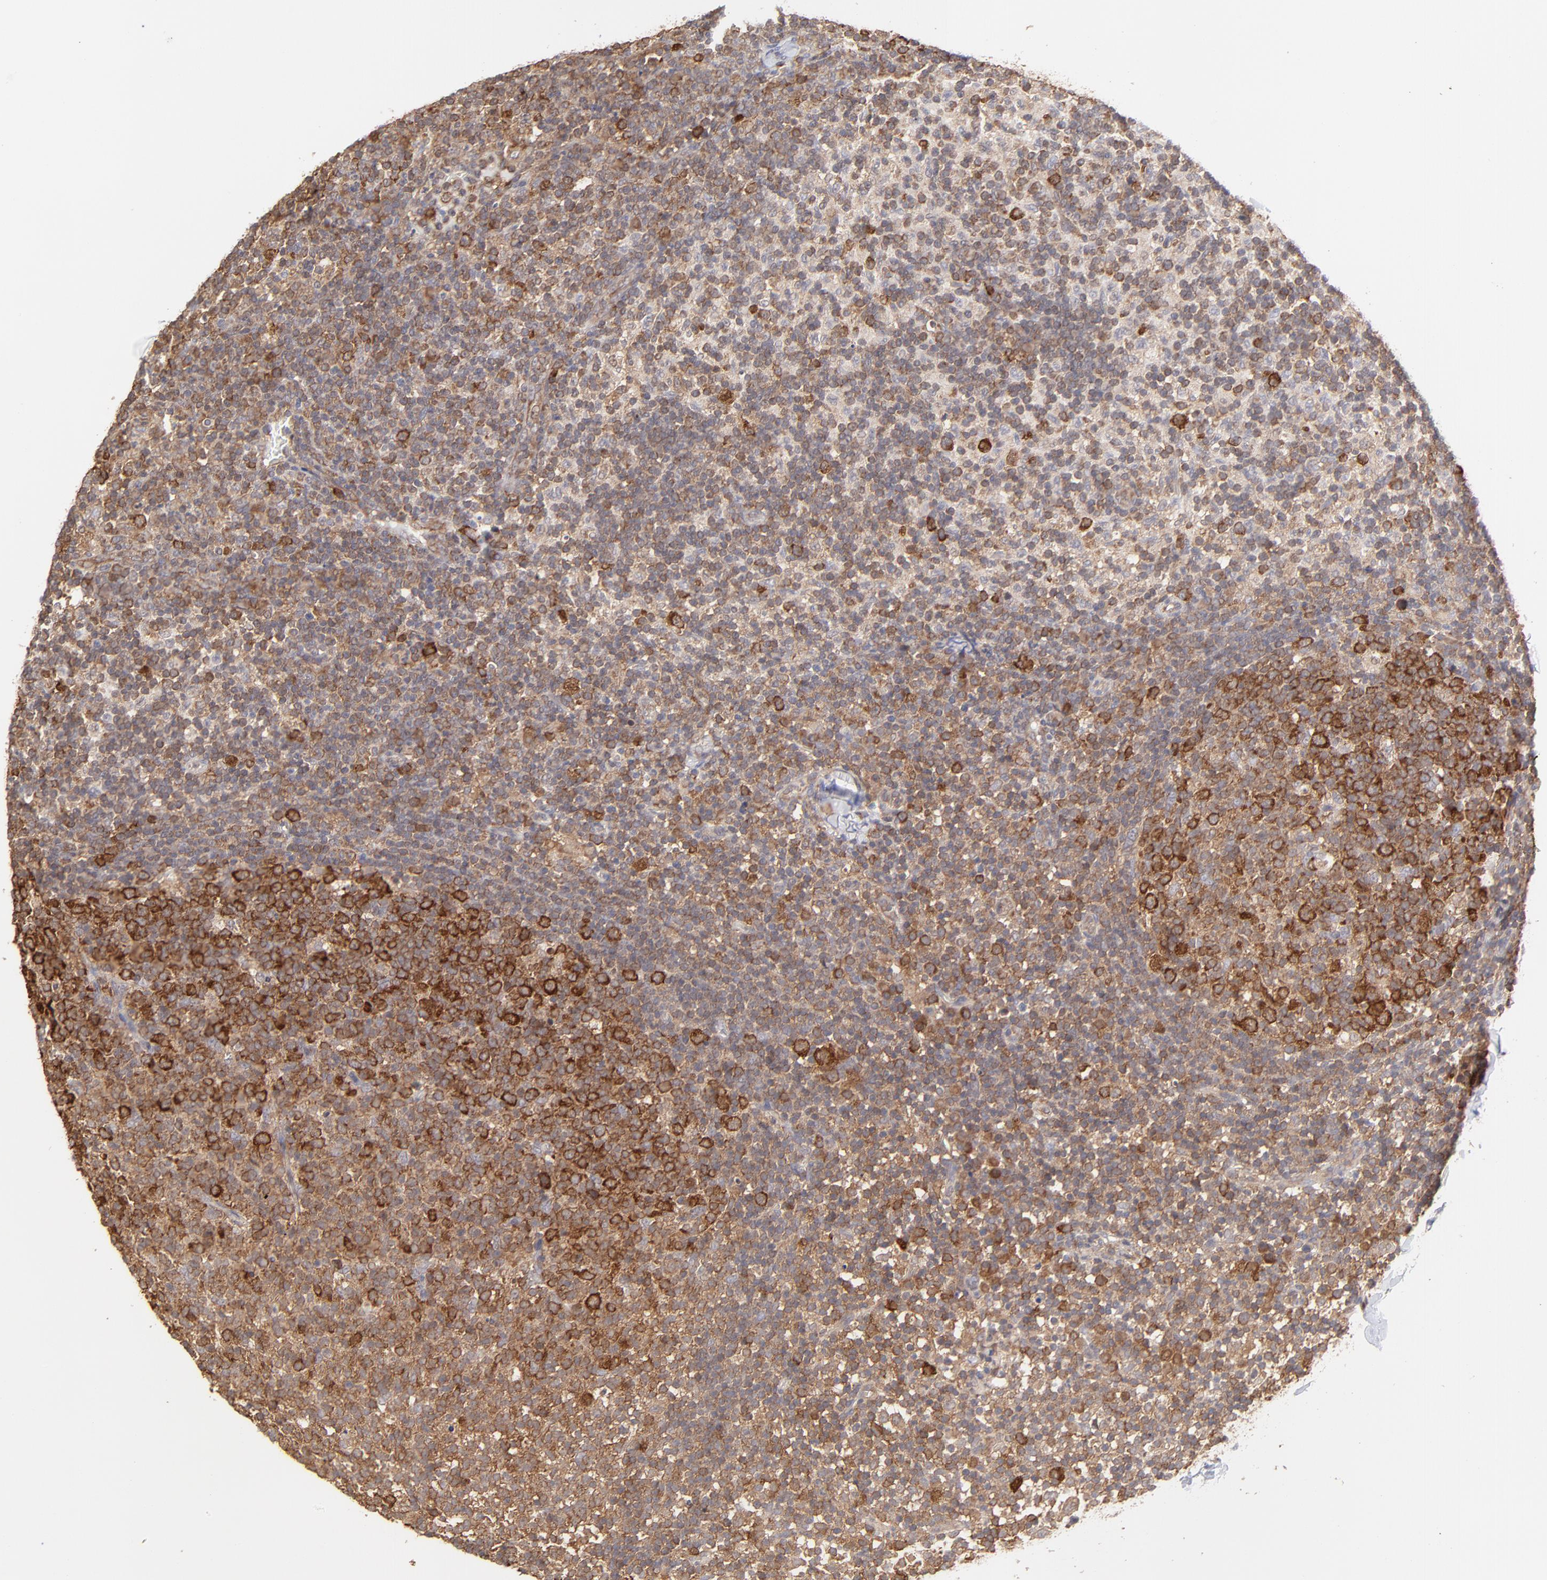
{"staining": {"intensity": "strong", "quantity": ">75%", "location": "cytoplasmic/membranous"}, "tissue": "lymph node", "cell_type": "Germinal center cells", "image_type": "normal", "snomed": [{"axis": "morphology", "description": "Normal tissue, NOS"}, {"axis": "morphology", "description": "Inflammation, NOS"}, {"axis": "topography", "description": "Lymph node"}], "caption": "Immunohistochemical staining of benign human lymph node displays strong cytoplasmic/membranous protein staining in about >75% of germinal center cells. The staining is performed using DAB (3,3'-diaminobenzidine) brown chromogen to label protein expression. The nuclei are counter-stained blue using hematoxylin.", "gene": "GART", "patient": {"sex": "male", "age": 55}}